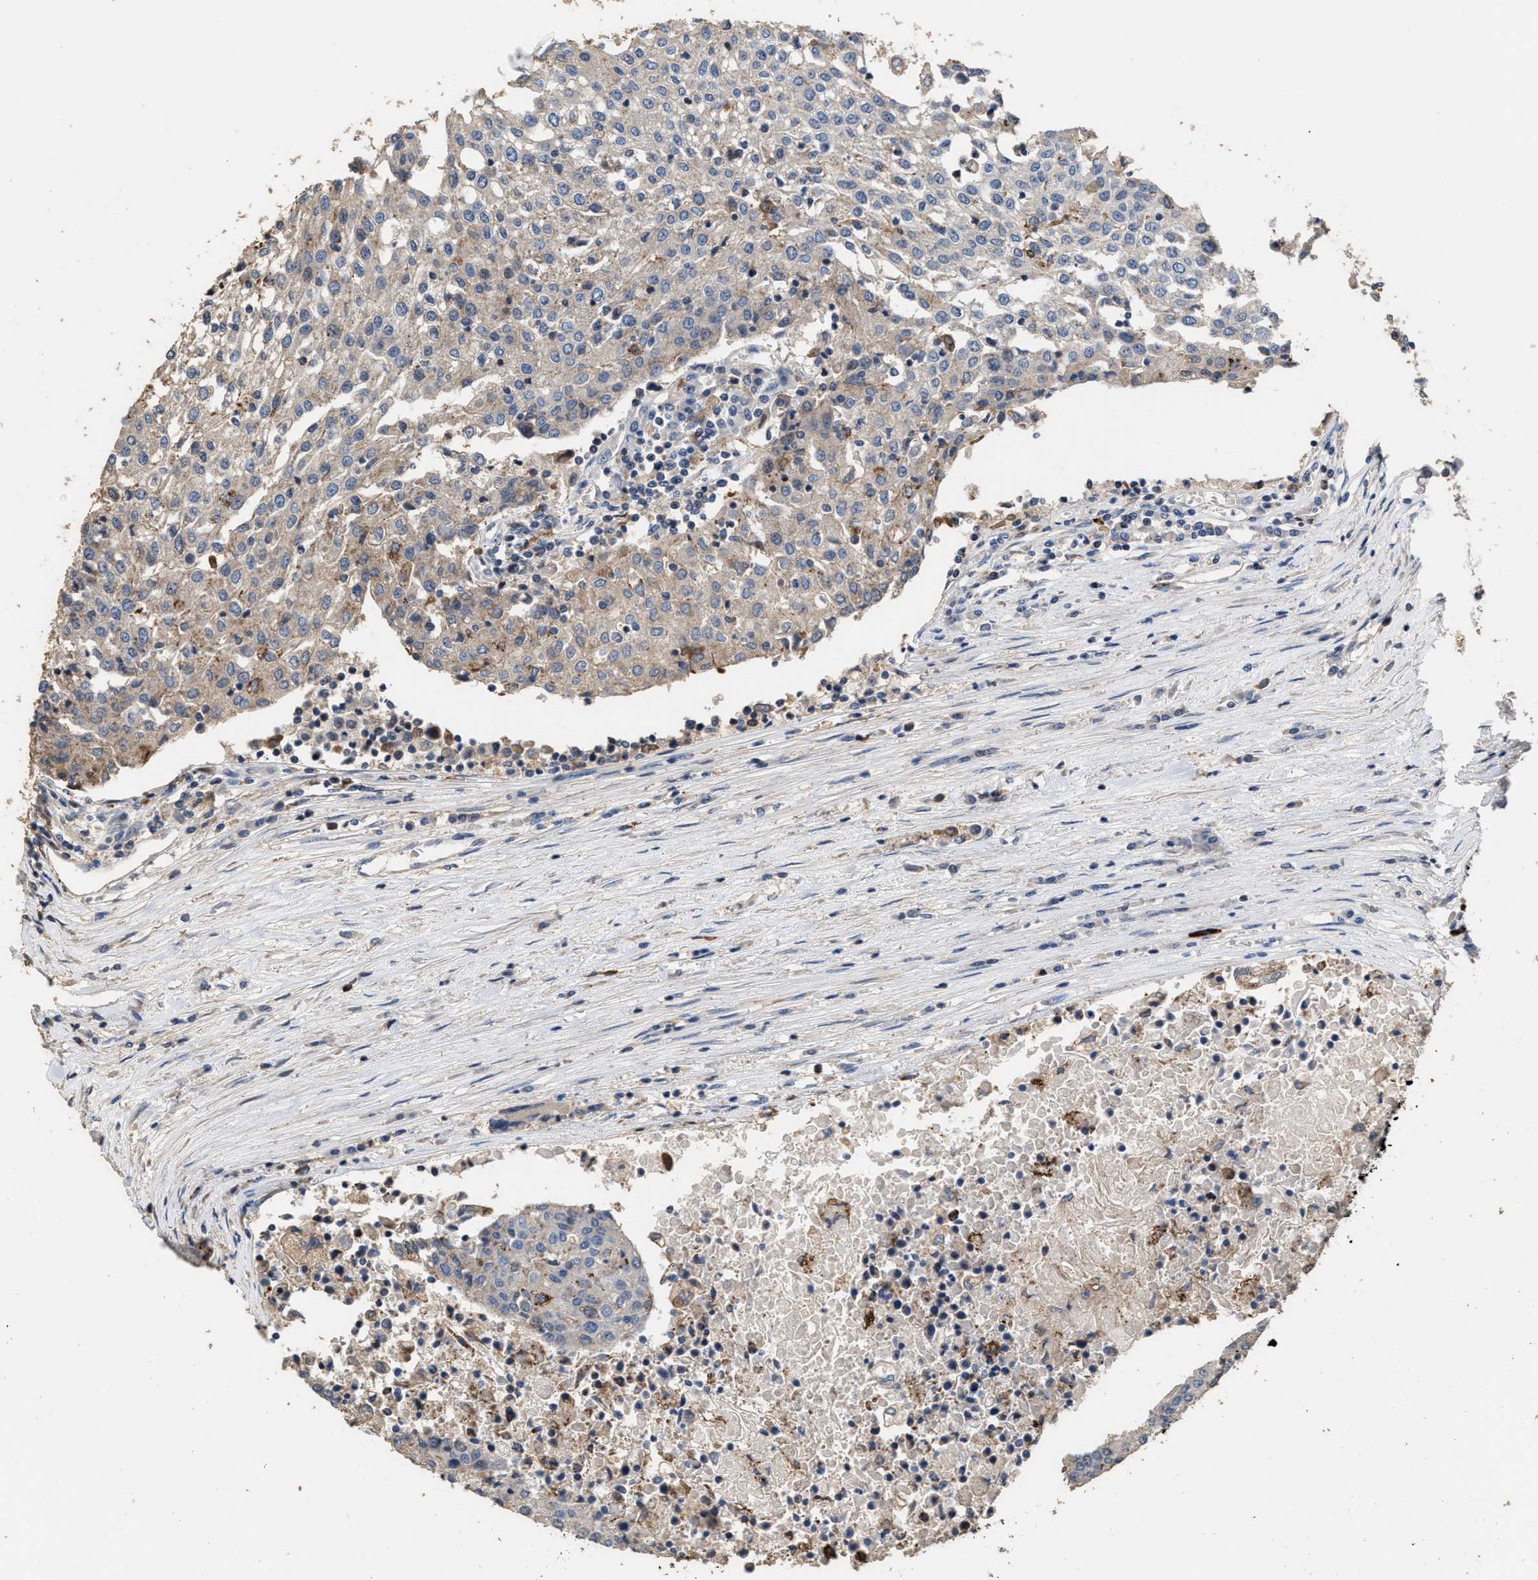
{"staining": {"intensity": "weak", "quantity": "<25%", "location": "cytoplasmic/membranous"}, "tissue": "urothelial cancer", "cell_type": "Tumor cells", "image_type": "cancer", "snomed": [{"axis": "morphology", "description": "Urothelial carcinoma, High grade"}, {"axis": "topography", "description": "Urinary bladder"}], "caption": "DAB immunohistochemical staining of urothelial carcinoma (high-grade) displays no significant expression in tumor cells.", "gene": "TDRKH", "patient": {"sex": "female", "age": 85}}